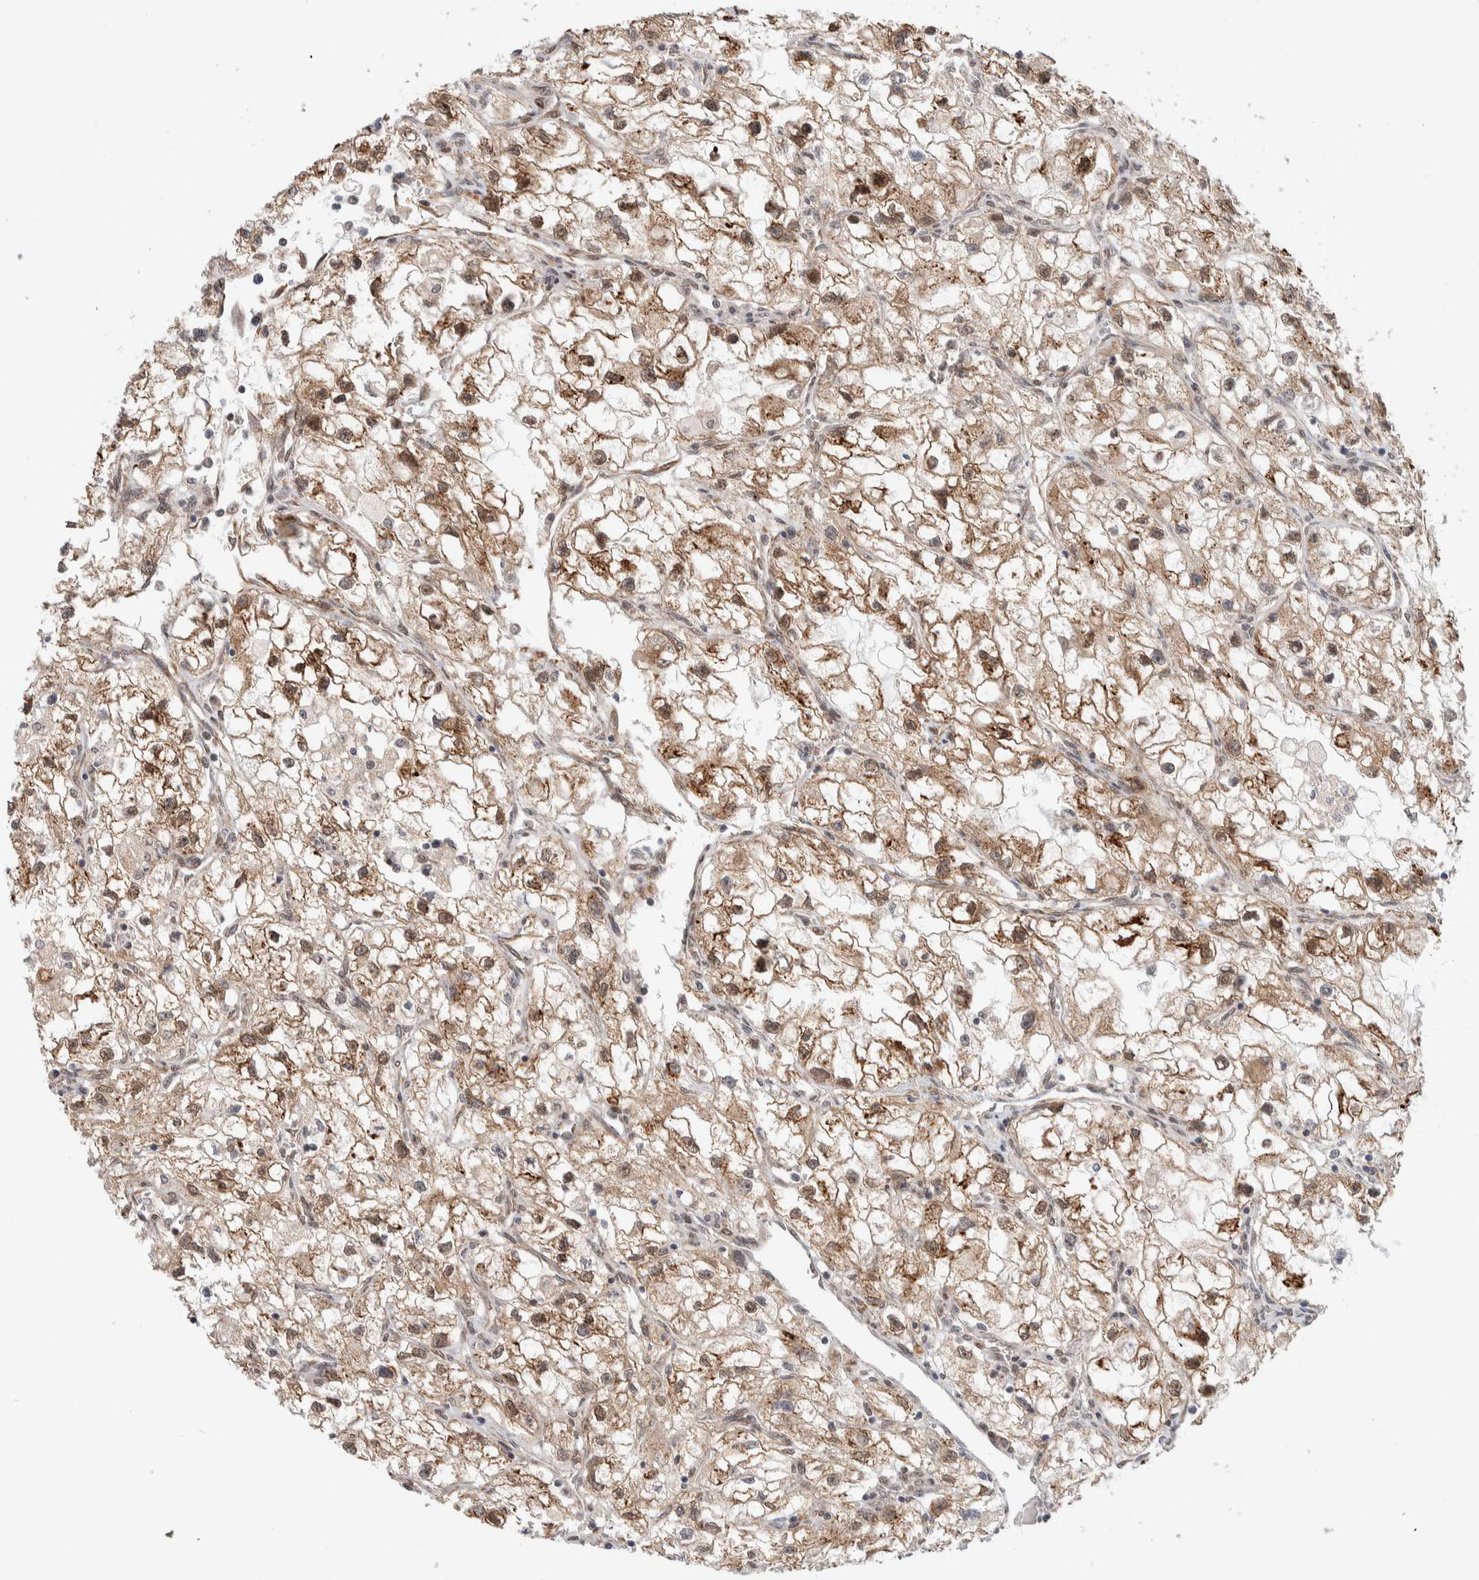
{"staining": {"intensity": "moderate", "quantity": ">75%", "location": "cytoplasmic/membranous"}, "tissue": "renal cancer", "cell_type": "Tumor cells", "image_type": "cancer", "snomed": [{"axis": "morphology", "description": "Adenocarcinoma, NOS"}, {"axis": "topography", "description": "Kidney"}], "caption": "Immunohistochemical staining of adenocarcinoma (renal) demonstrates medium levels of moderate cytoplasmic/membranous protein positivity in about >75% of tumor cells. (DAB (3,3'-diaminobenzidine) IHC, brown staining for protein, blue staining for nuclei).", "gene": "TNRC18", "patient": {"sex": "female", "age": 70}}